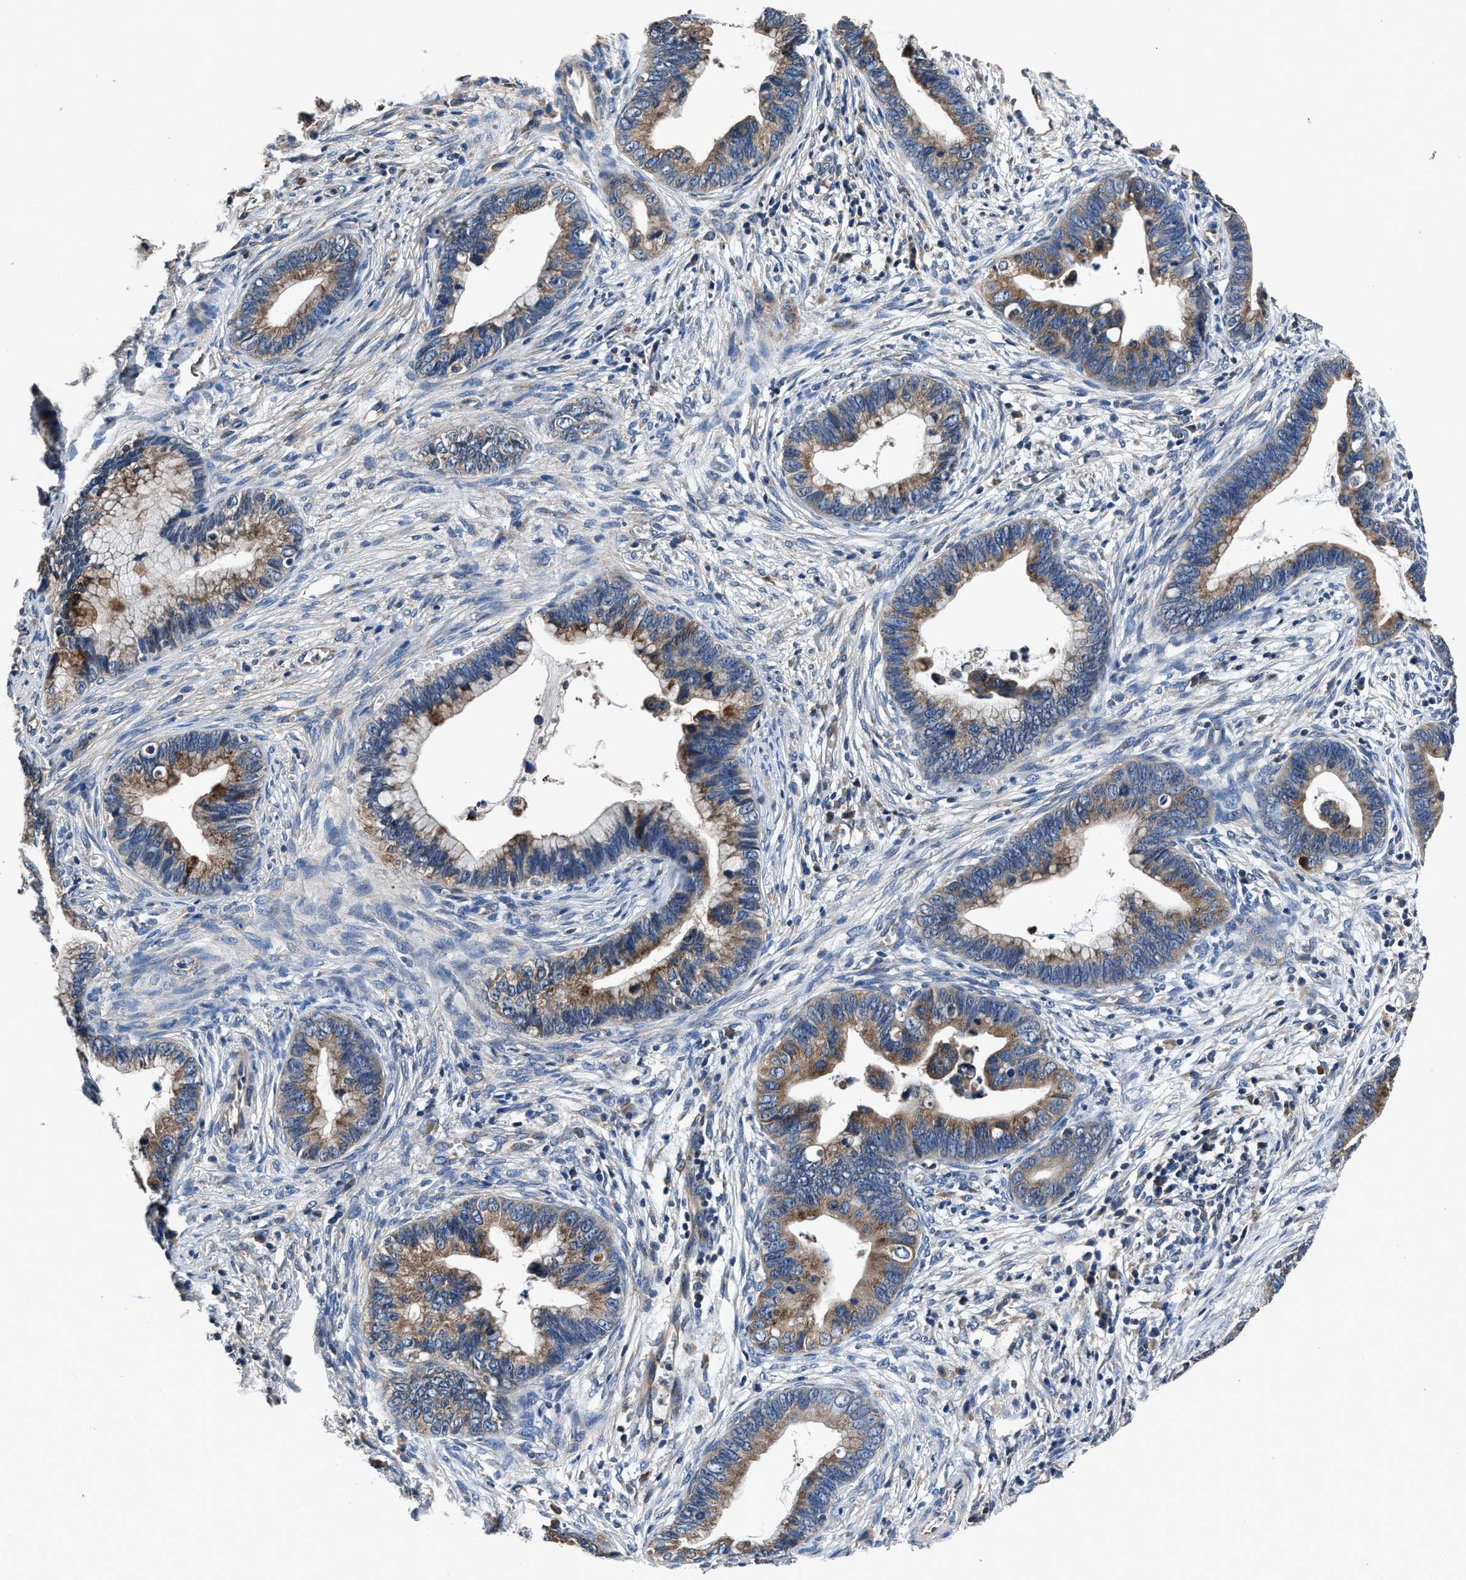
{"staining": {"intensity": "moderate", "quantity": ">75%", "location": "cytoplasmic/membranous"}, "tissue": "cervical cancer", "cell_type": "Tumor cells", "image_type": "cancer", "snomed": [{"axis": "morphology", "description": "Adenocarcinoma, NOS"}, {"axis": "topography", "description": "Cervix"}], "caption": "DAB immunohistochemical staining of cervical cancer reveals moderate cytoplasmic/membranous protein staining in about >75% of tumor cells.", "gene": "DHRS7B", "patient": {"sex": "female", "age": 44}}